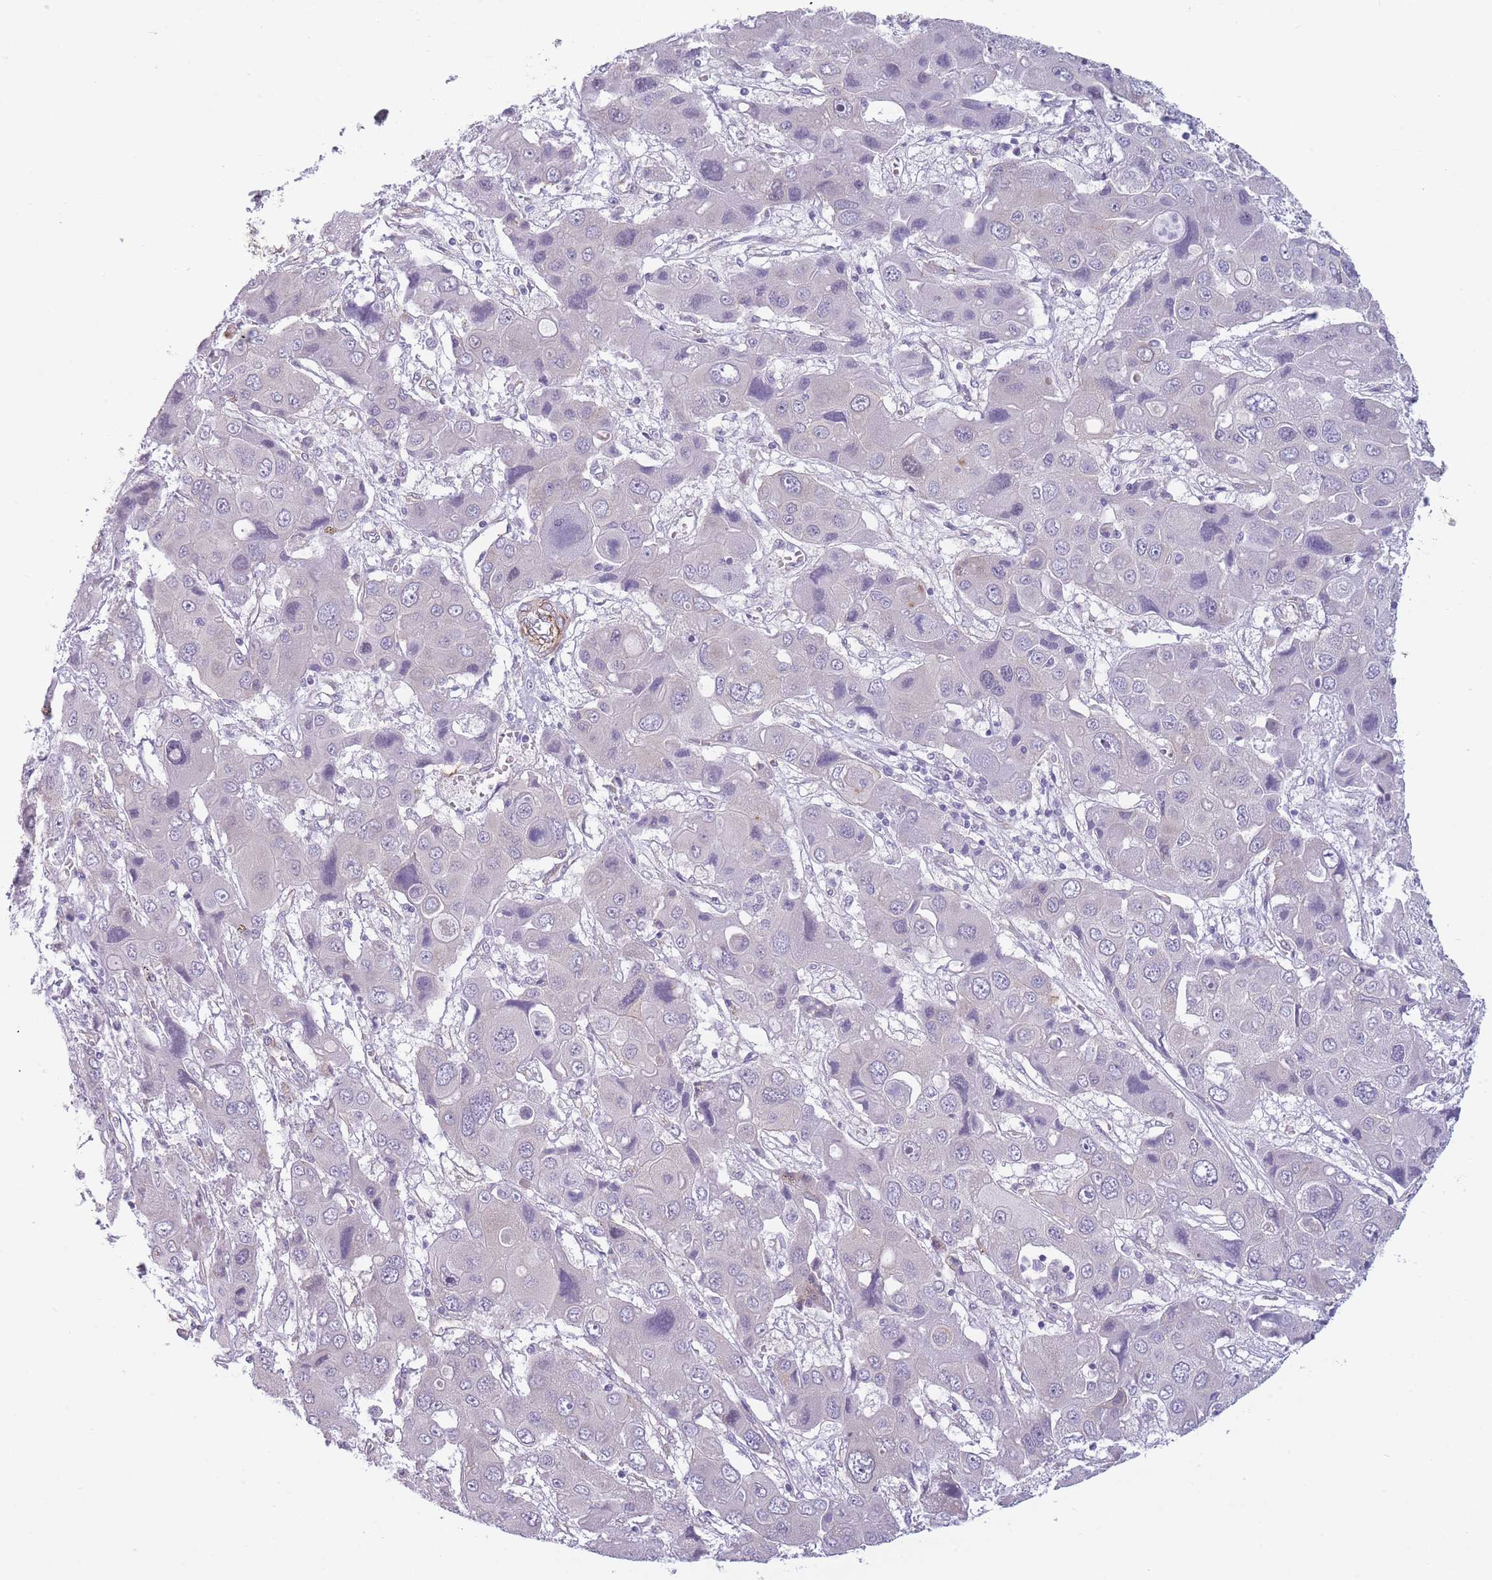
{"staining": {"intensity": "negative", "quantity": "none", "location": "none"}, "tissue": "liver cancer", "cell_type": "Tumor cells", "image_type": "cancer", "snomed": [{"axis": "morphology", "description": "Cholangiocarcinoma"}, {"axis": "topography", "description": "Liver"}], "caption": "Immunohistochemical staining of human liver cholangiocarcinoma reveals no significant expression in tumor cells. The staining was performed using DAB (3,3'-diaminobenzidine) to visualize the protein expression in brown, while the nuclei were stained in blue with hematoxylin (Magnification: 20x).", "gene": "OR6B3", "patient": {"sex": "male", "age": 67}}